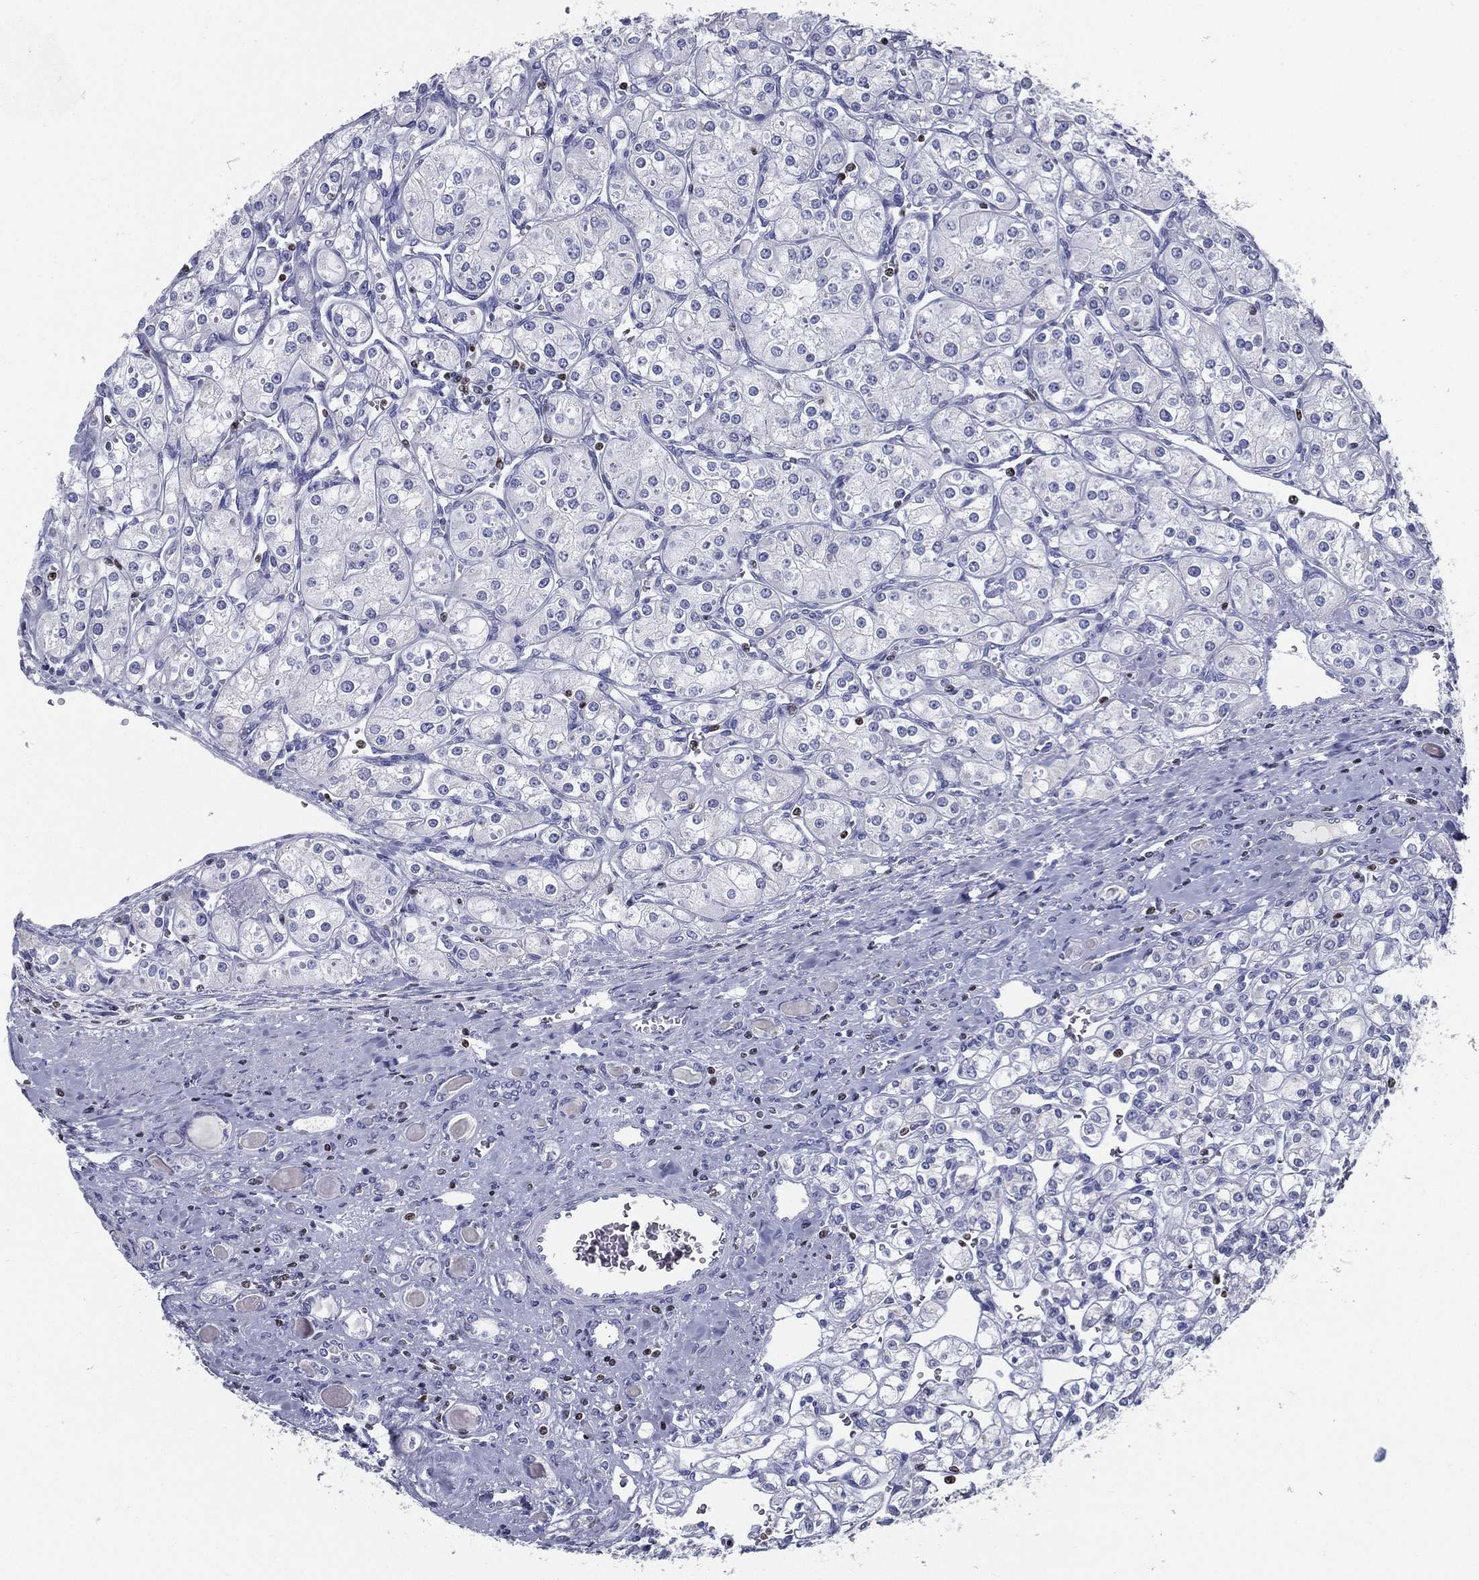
{"staining": {"intensity": "negative", "quantity": "none", "location": "none"}, "tissue": "renal cancer", "cell_type": "Tumor cells", "image_type": "cancer", "snomed": [{"axis": "morphology", "description": "Adenocarcinoma, NOS"}, {"axis": "topography", "description": "Kidney"}], "caption": "Renal cancer was stained to show a protein in brown. There is no significant positivity in tumor cells.", "gene": "PYHIN1", "patient": {"sex": "male", "age": 77}}